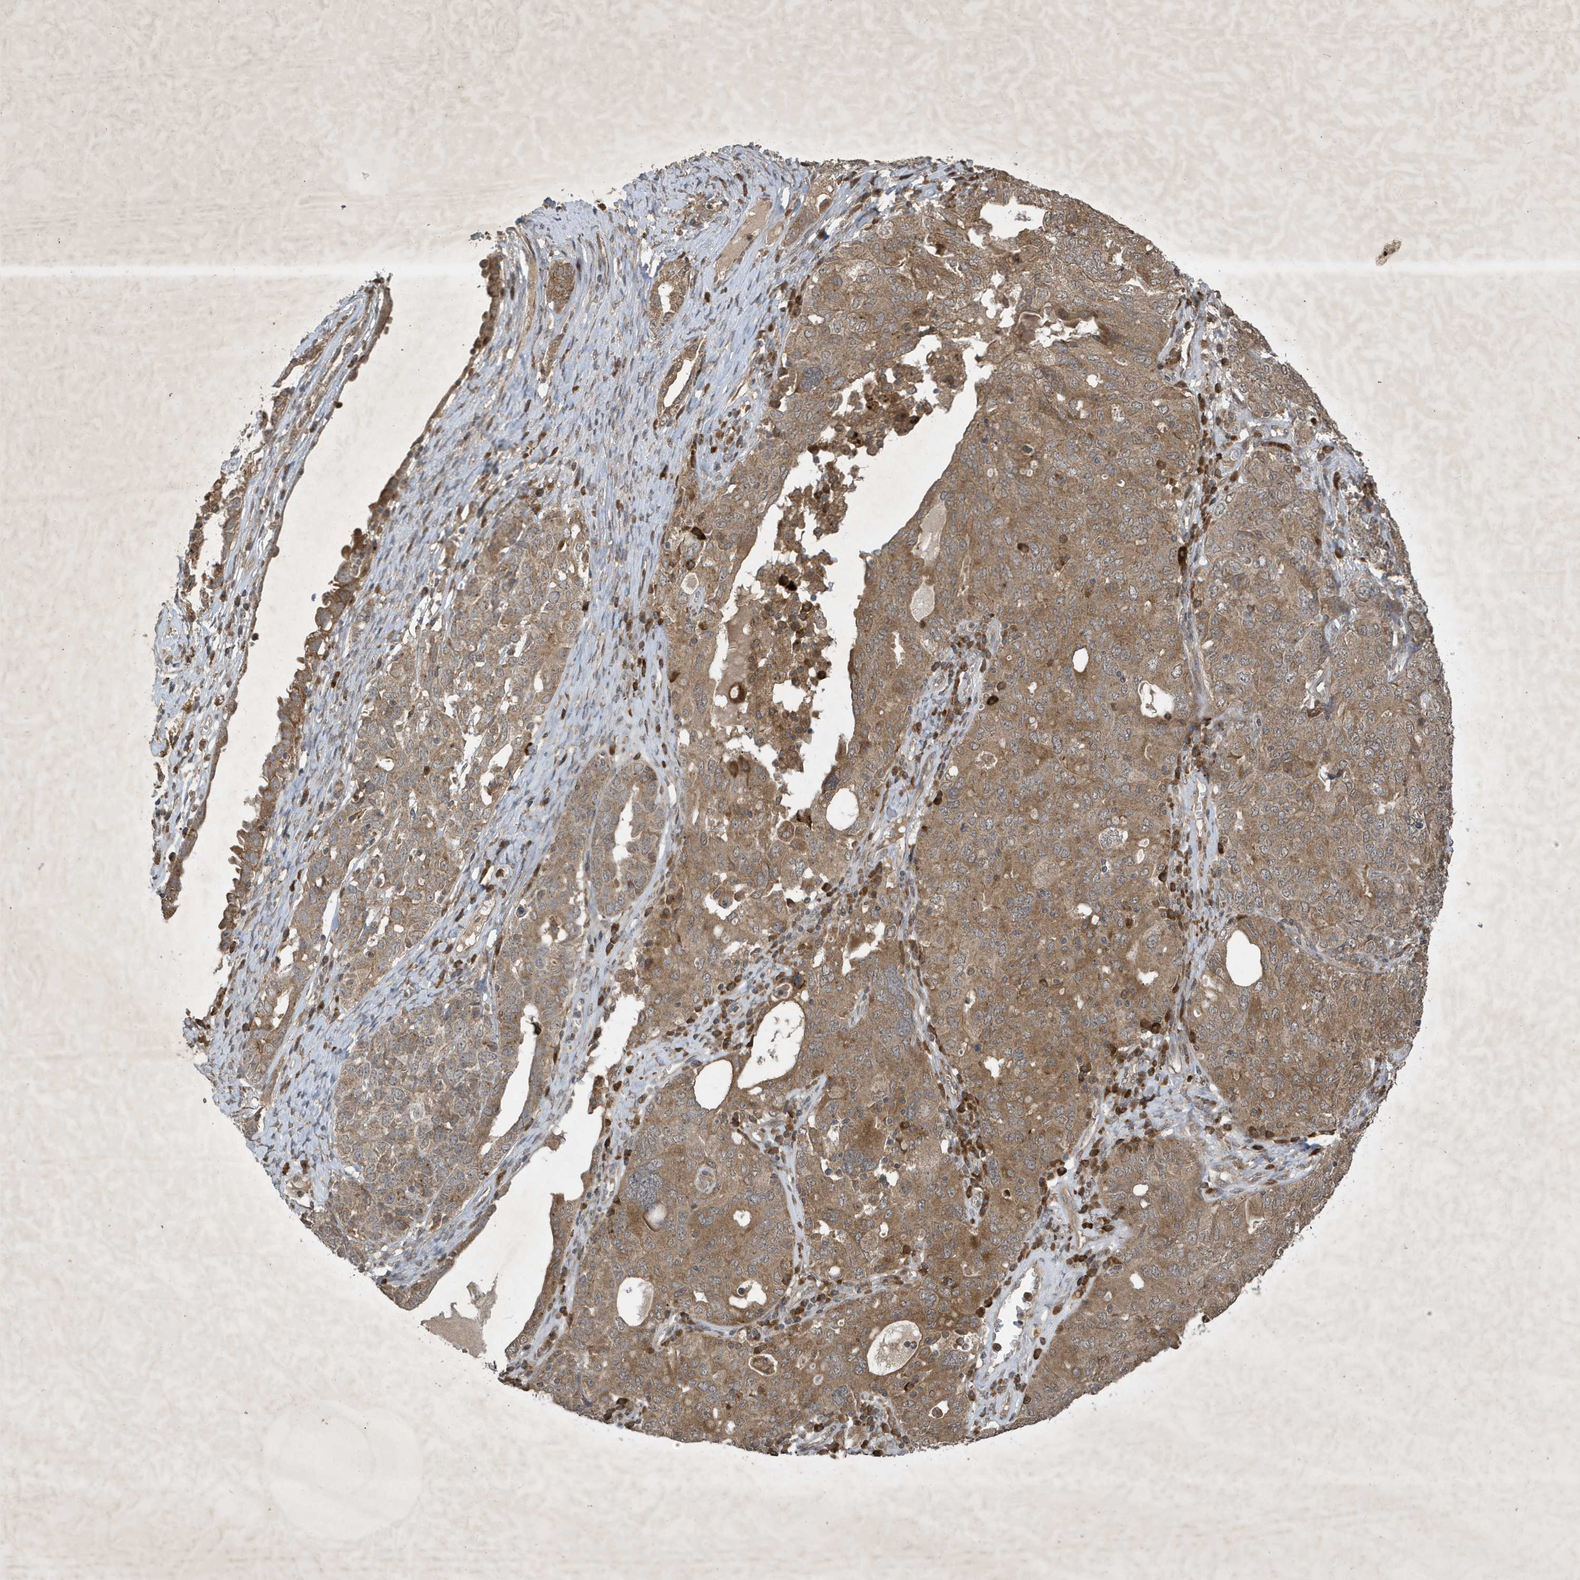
{"staining": {"intensity": "moderate", "quantity": ">75%", "location": "cytoplasmic/membranous"}, "tissue": "ovarian cancer", "cell_type": "Tumor cells", "image_type": "cancer", "snomed": [{"axis": "morphology", "description": "Carcinoma, endometroid"}, {"axis": "topography", "description": "Ovary"}], "caption": "This micrograph displays ovarian cancer stained with immunohistochemistry (IHC) to label a protein in brown. The cytoplasmic/membranous of tumor cells show moderate positivity for the protein. Nuclei are counter-stained blue.", "gene": "STX10", "patient": {"sex": "female", "age": 62}}